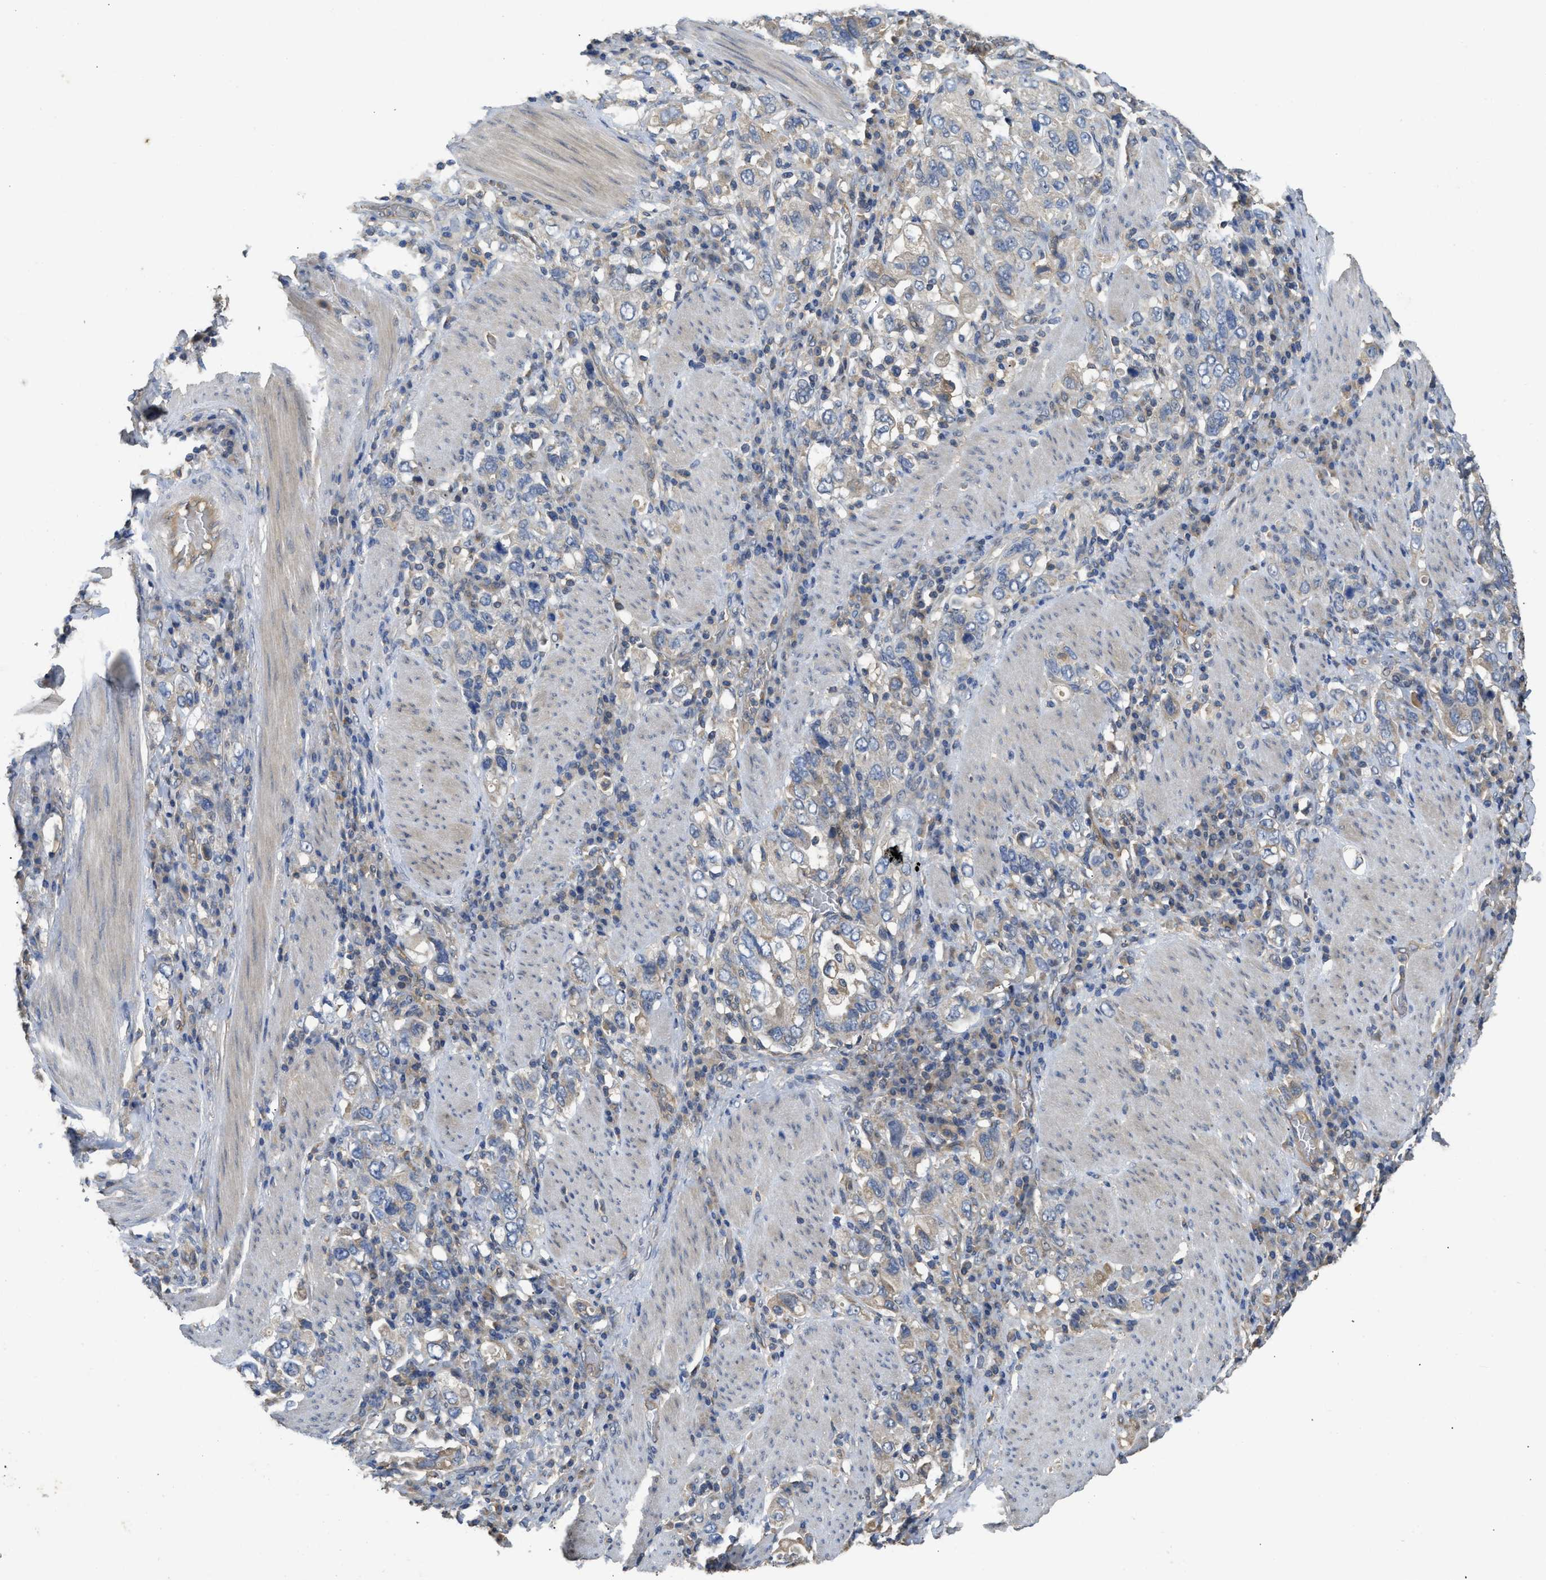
{"staining": {"intensity": "weak", "quantity": "25%-75%", "location": "cytoplasmic/membranous"}, "tissue": "stomach cancer", "cell_type": "Tumor cells", "image_type": "cancer", "snomed": [{"axis": "morphology", "description": "Adenocarcinoma, NOS"}, {"axis": "topography", "description": "Stomach, upper"}], "caption": "Protein expression analysis of stomach cancer displays weak cytoplasmic/membranous expression in approximately 25%-75% of tumor cells.", "gene": "PPP3CA", "patient": {"sex": "male", "age": 62}}